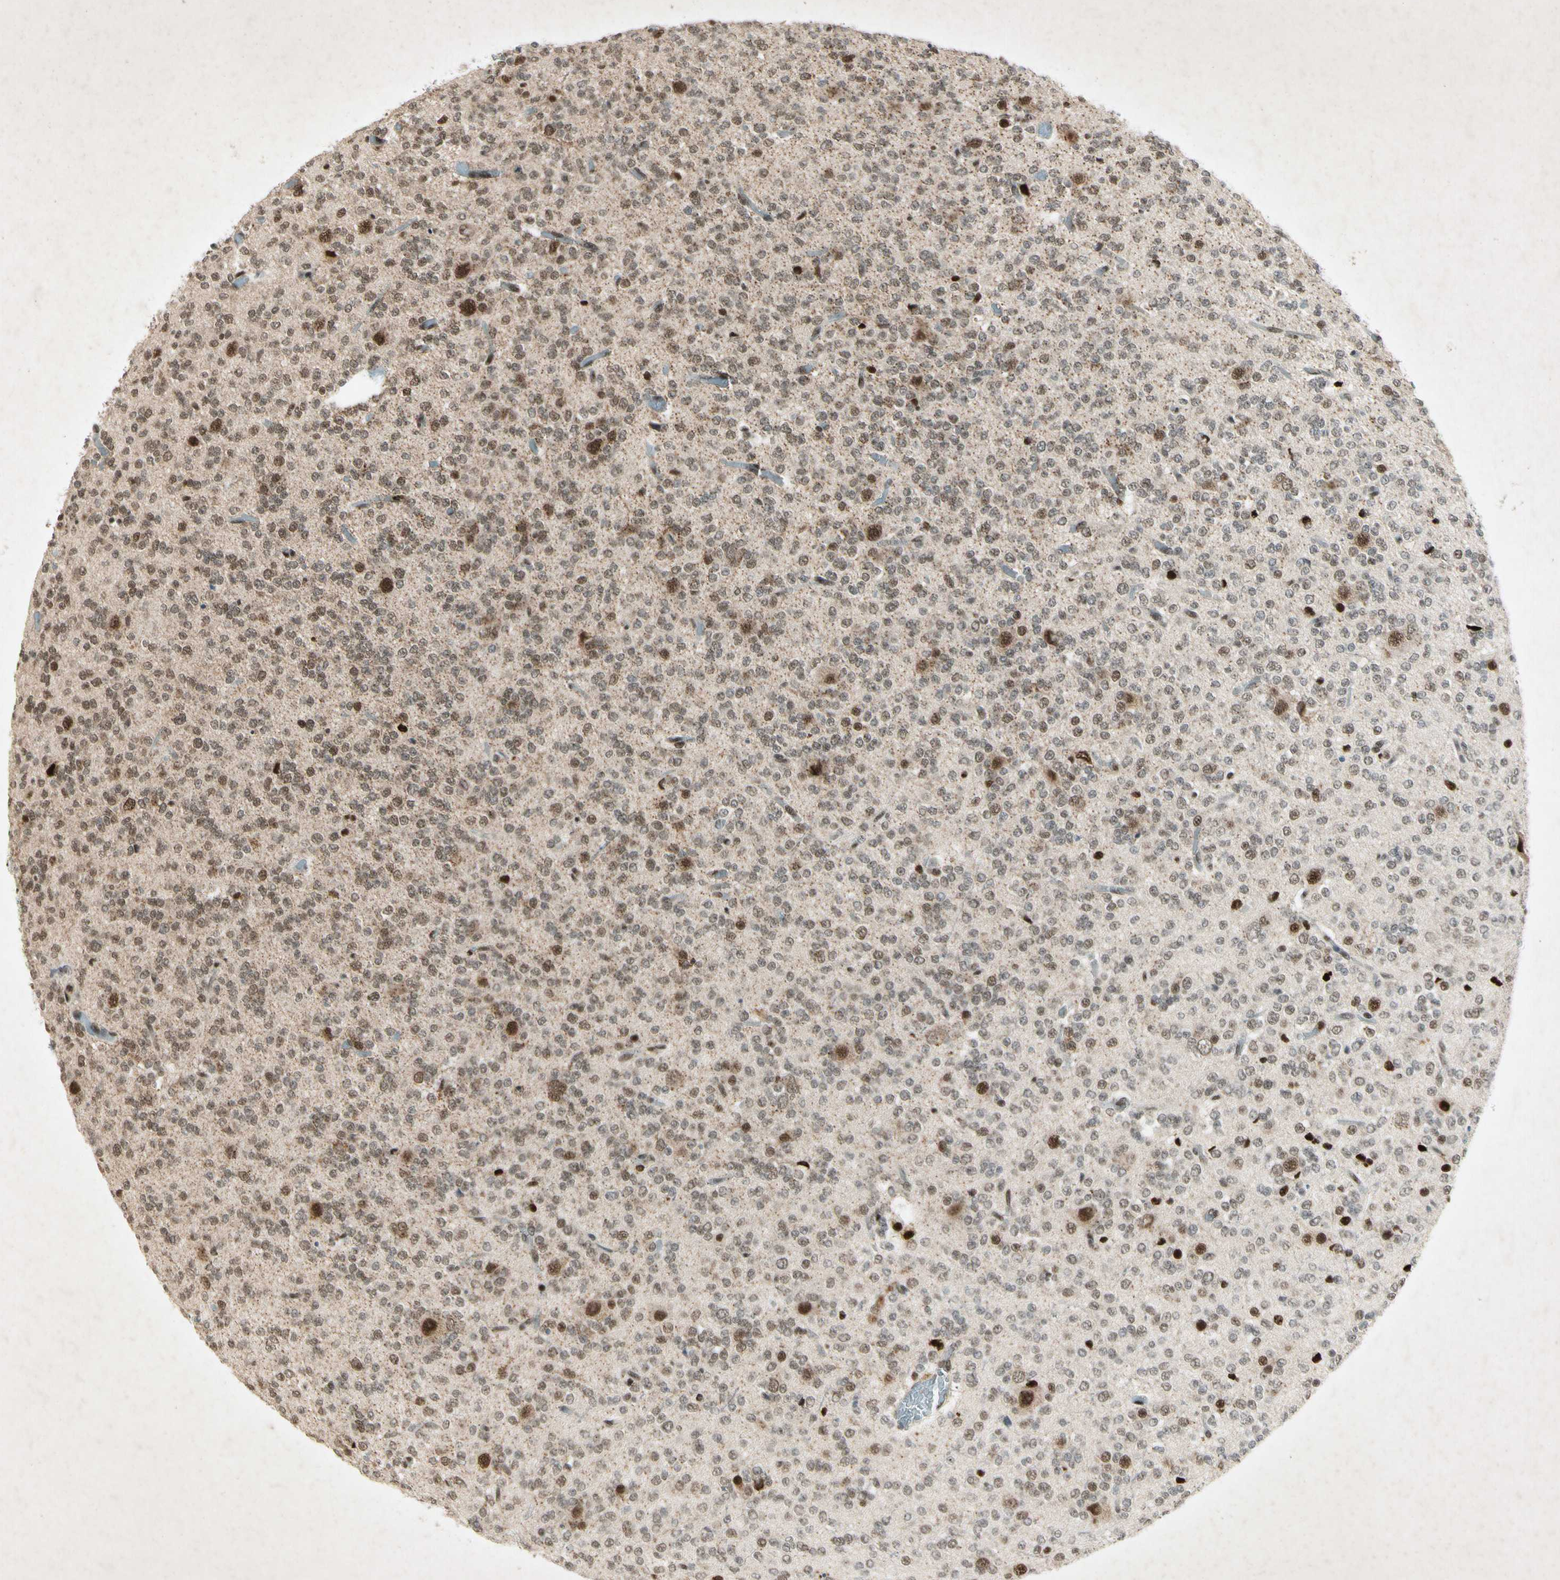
{"staining": {"intensity": "moderate", "quantity": ">75%", "location": "nuclear"}, "tissue": "glioma", "cell_type": "Tumor cells", "image_type": "cancer", "snomed": [{"axis": "morphology", "description": "Glioma, malignant, Low grade"}, {"axis": "topography", "description": "Brain"}], "caption": "The photomicrograph displays a brown stain indicating the presence of a protein in the nuclear of tumor cells in malignant glioma (low-grade). (DAB = brown stain, brightfield microscopy at high magnification).", "gene": "RNF43", "patient": {"sex": "male", "age": 38}}